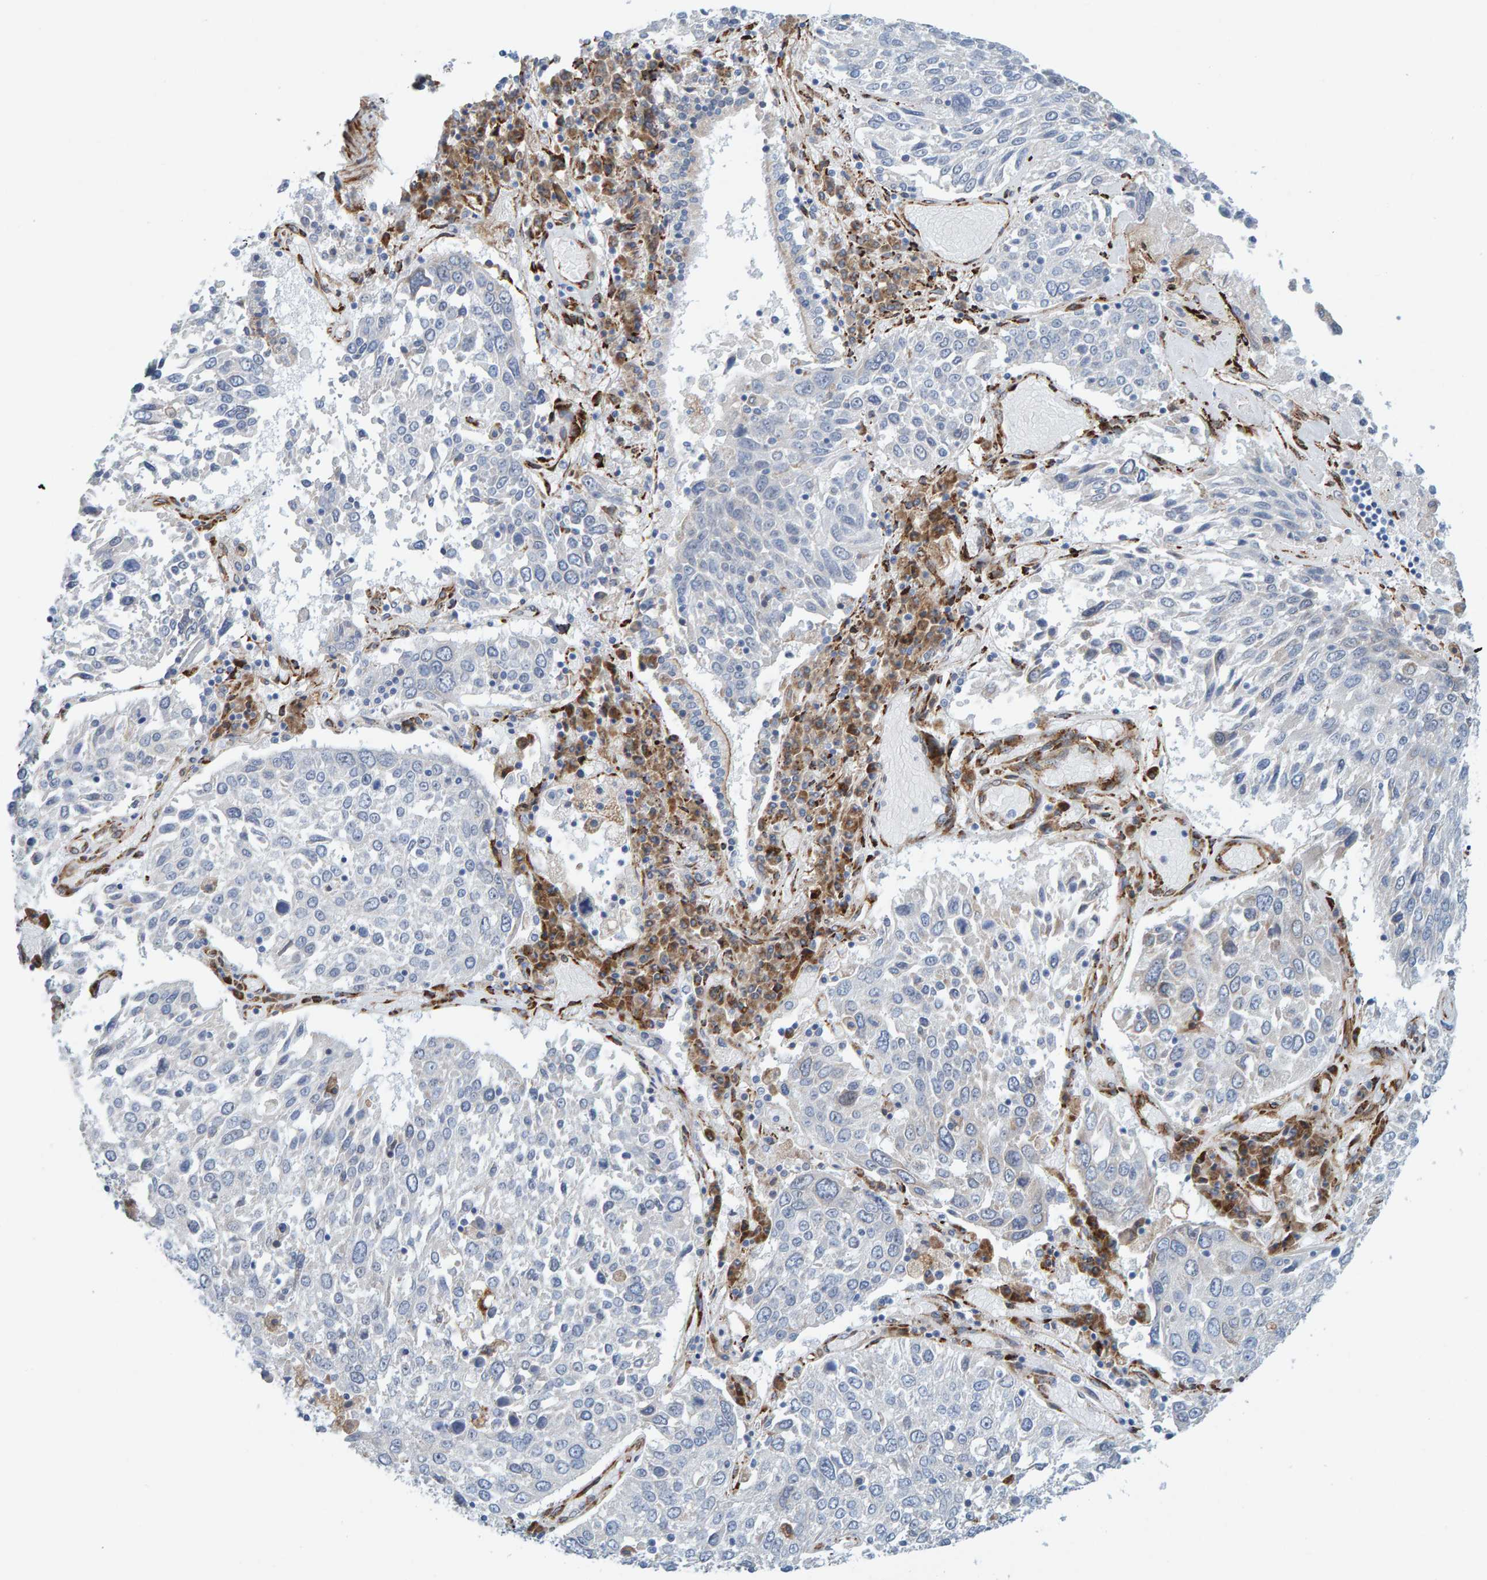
{"staining": {"intensity": "negative", "quantity": "none", "location": "none"}, "tissue": "lung cancer", "cell_type": "Tumor cells", "image_type": "cancer", "snomed": [{"axis": "morphology", "description": "Squamous cell carcinoma, NOS"}, {"axis": "topography", "description": "Lung"}], "caption": "Immunohistochemical staining of human lung cancer (squamous cell carcinoma) demonstrates no significant expression in tumor cells.", "gene": "MMP16", "patient": {"sex": "male", "age": 65}}